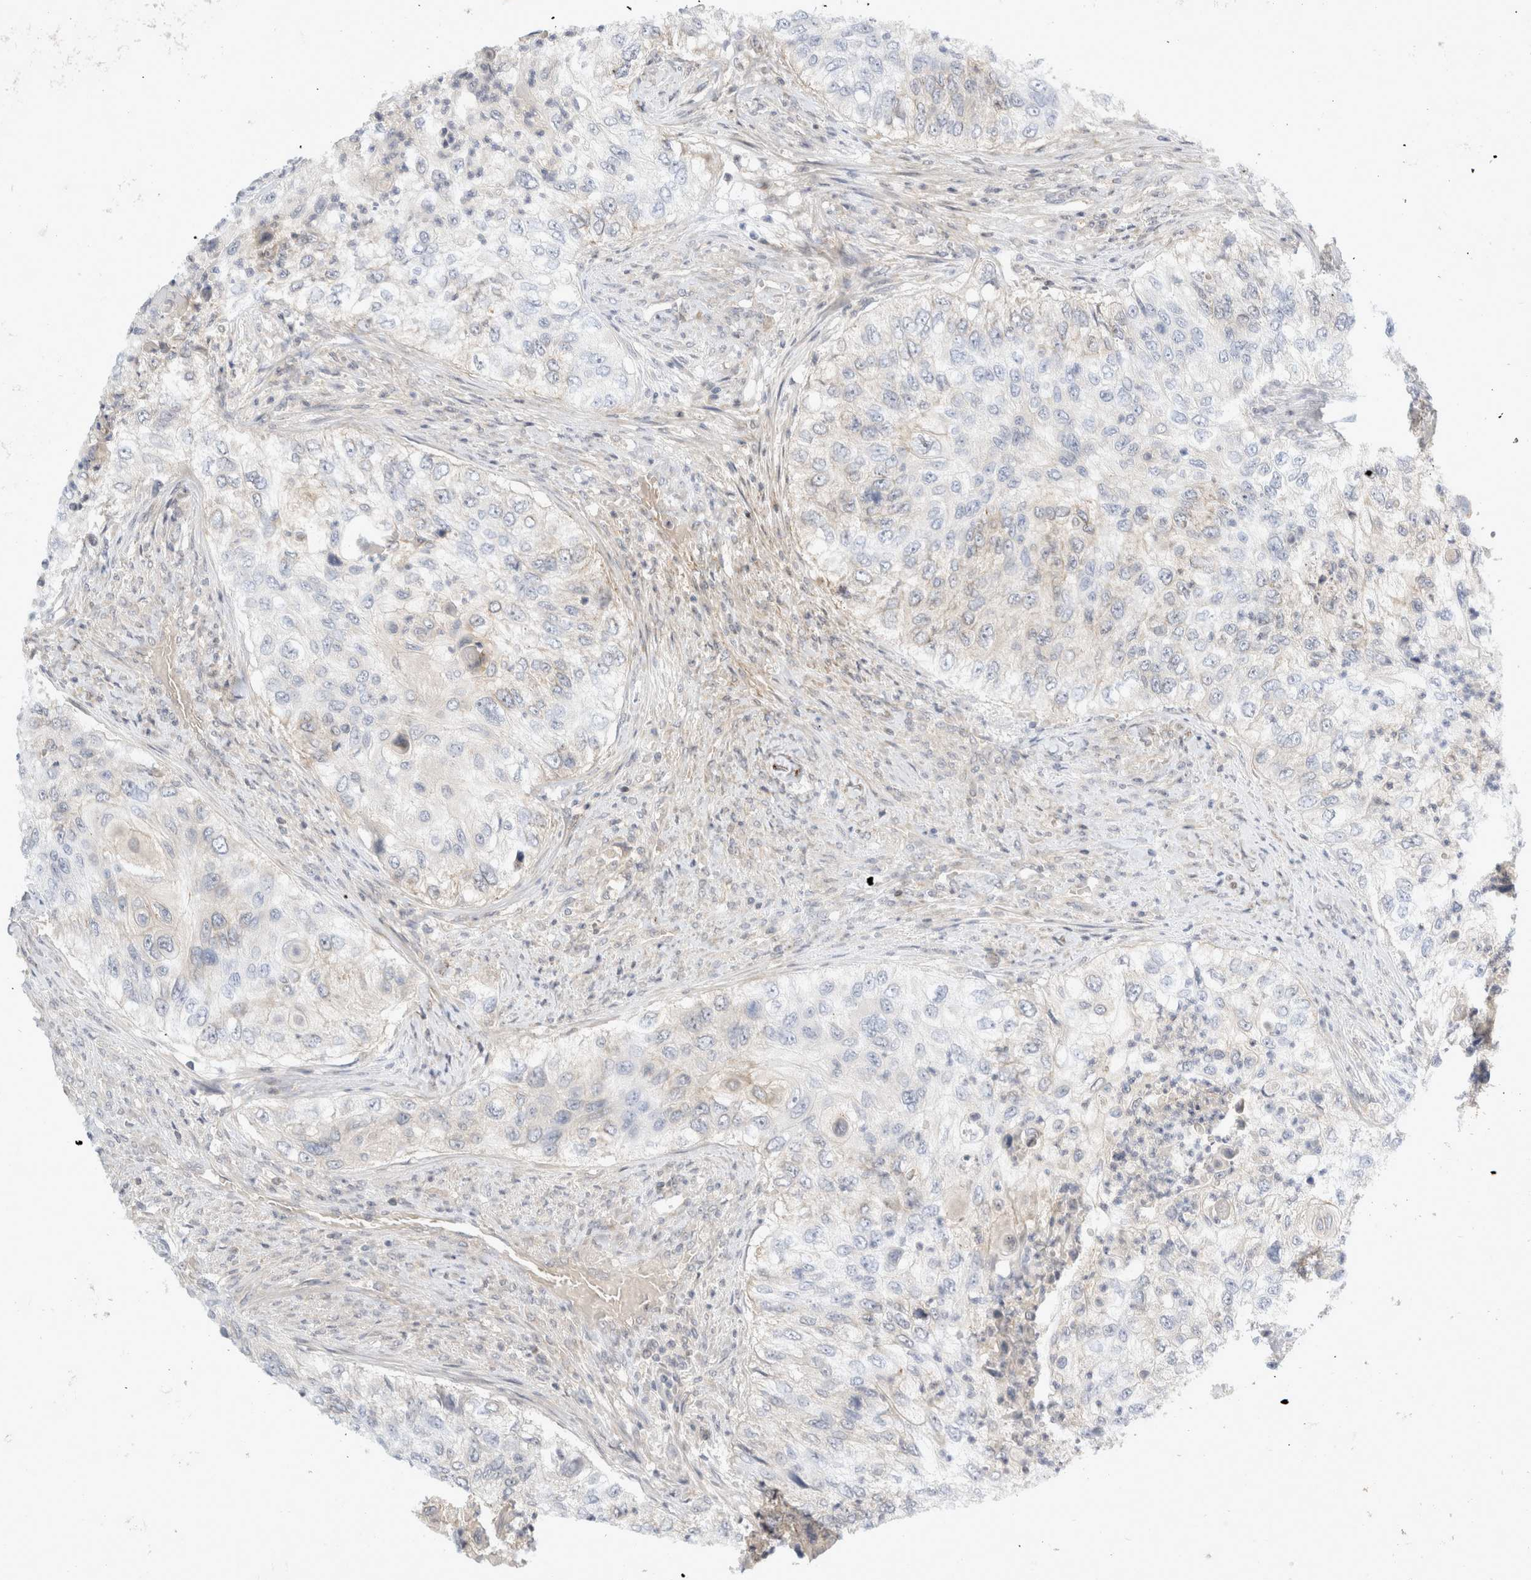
{"staining": {"intensity": "negative", "quantity": "none", "location": "none"}, "tissue": "urothelial cancer", "cell_type": "Tumor cells", "image_type": "cancer", "snomed": [{"axis": "morphology", "description": "Urothelial carcinoma, High grade"}, {"axis": "topography", "description": "Urinary bladder"}], "caption": "A micrograph of human urothelial carcinoma (high-grade) is negative for staining in tumor cells.", "gene": "TOM1L2", "patient": {"sex": "female", "age": 60}}